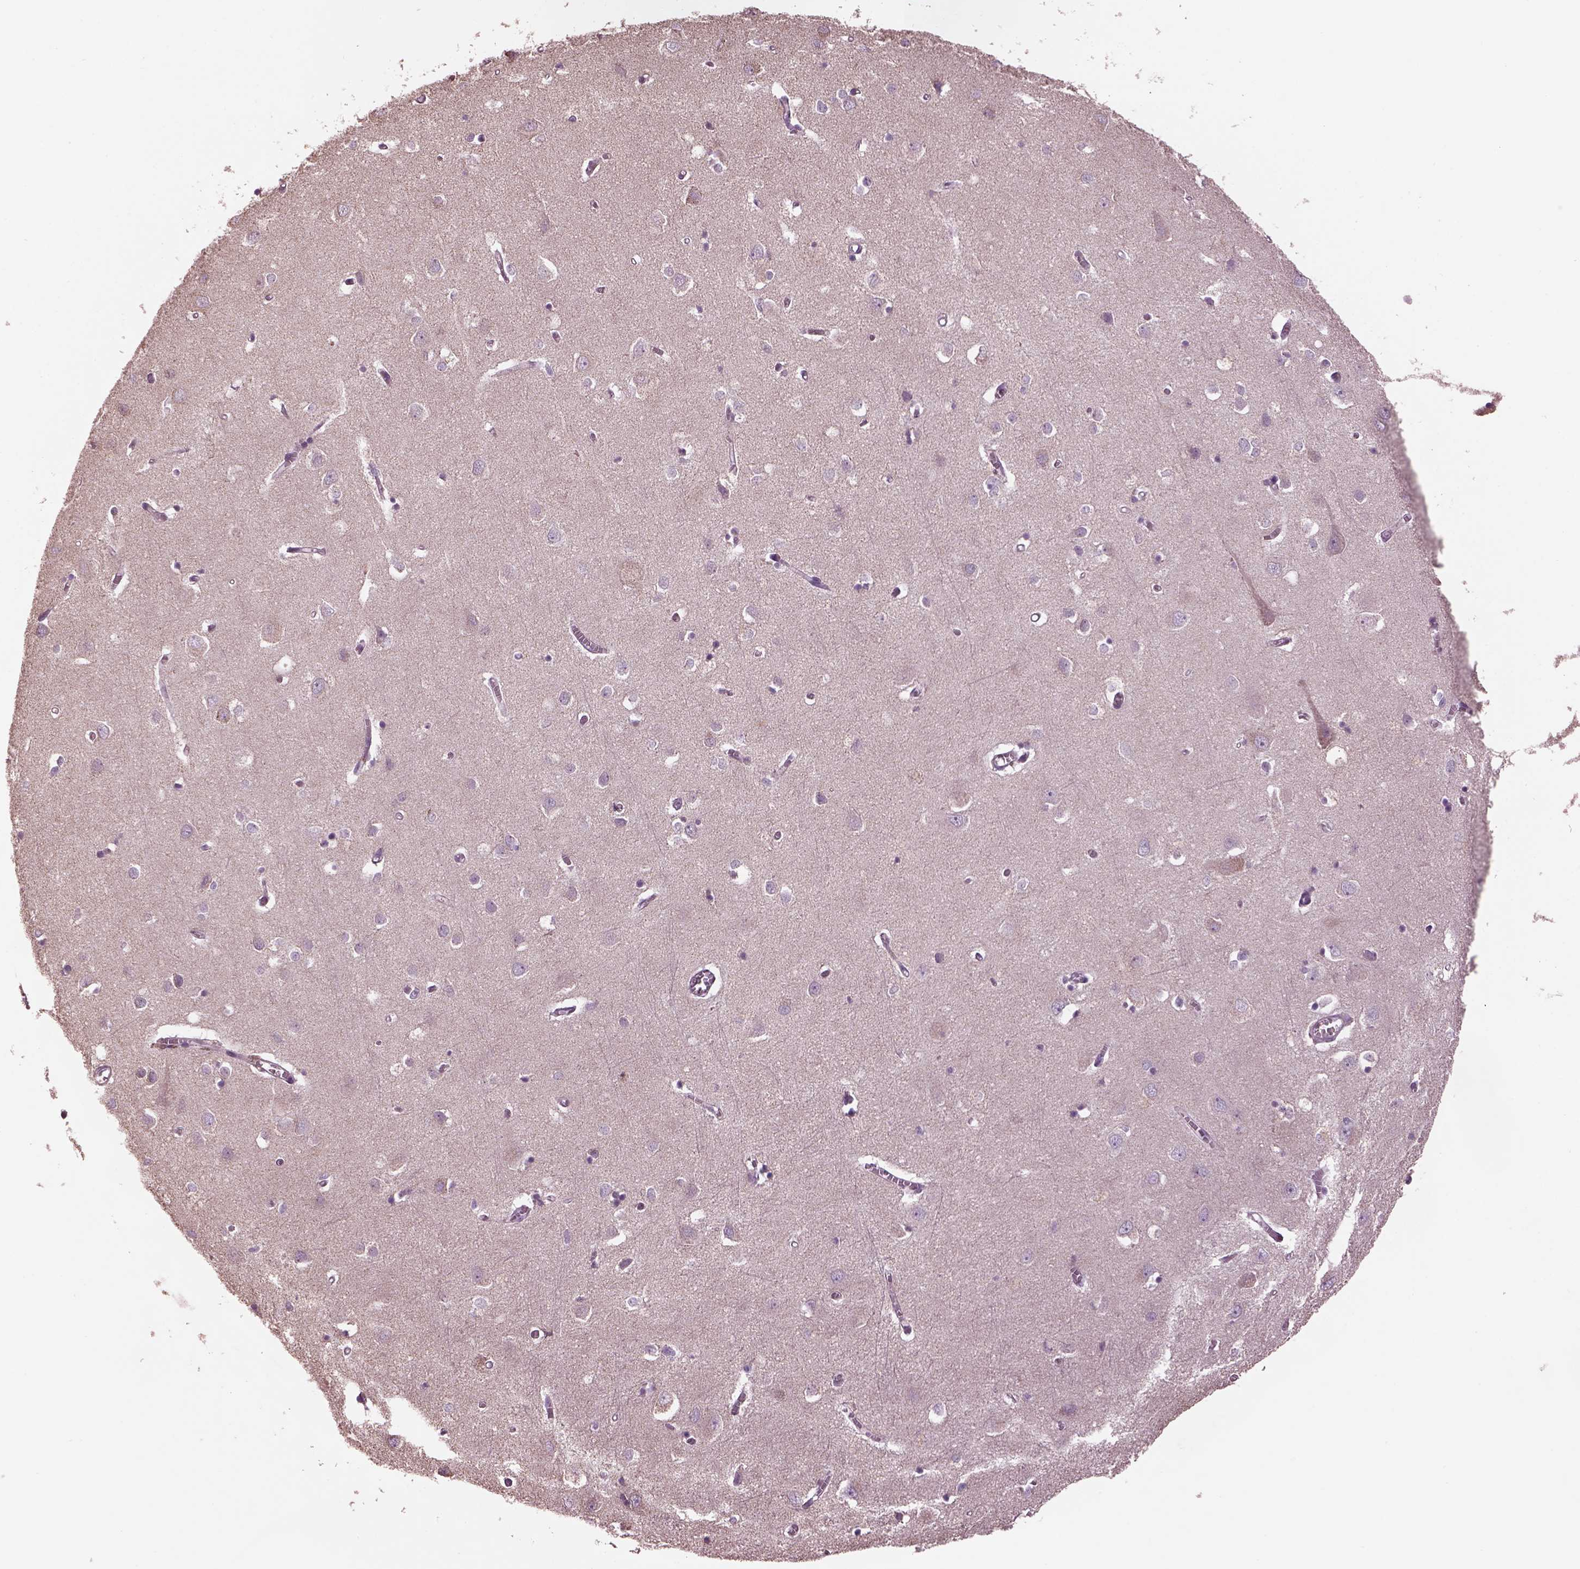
{"staining": {"intensity": "negative", "quantity": "none", "location": "none"}, "tissue": "cerebral cortex", "cell_type": "Endothelial cells", "image_type": "normal", "snomed": [{"axis": "morphology", "description": "Normal tissue, NOS"}, {"axis": "topography", "description": "Cerebral cortex"}], "caption": "This is an IHC micrograph of normal cerebral cortex. There is no expression in endothelial cells.", "gene": "SPATA7", "patient": {"sex": "male", "age": 70}}